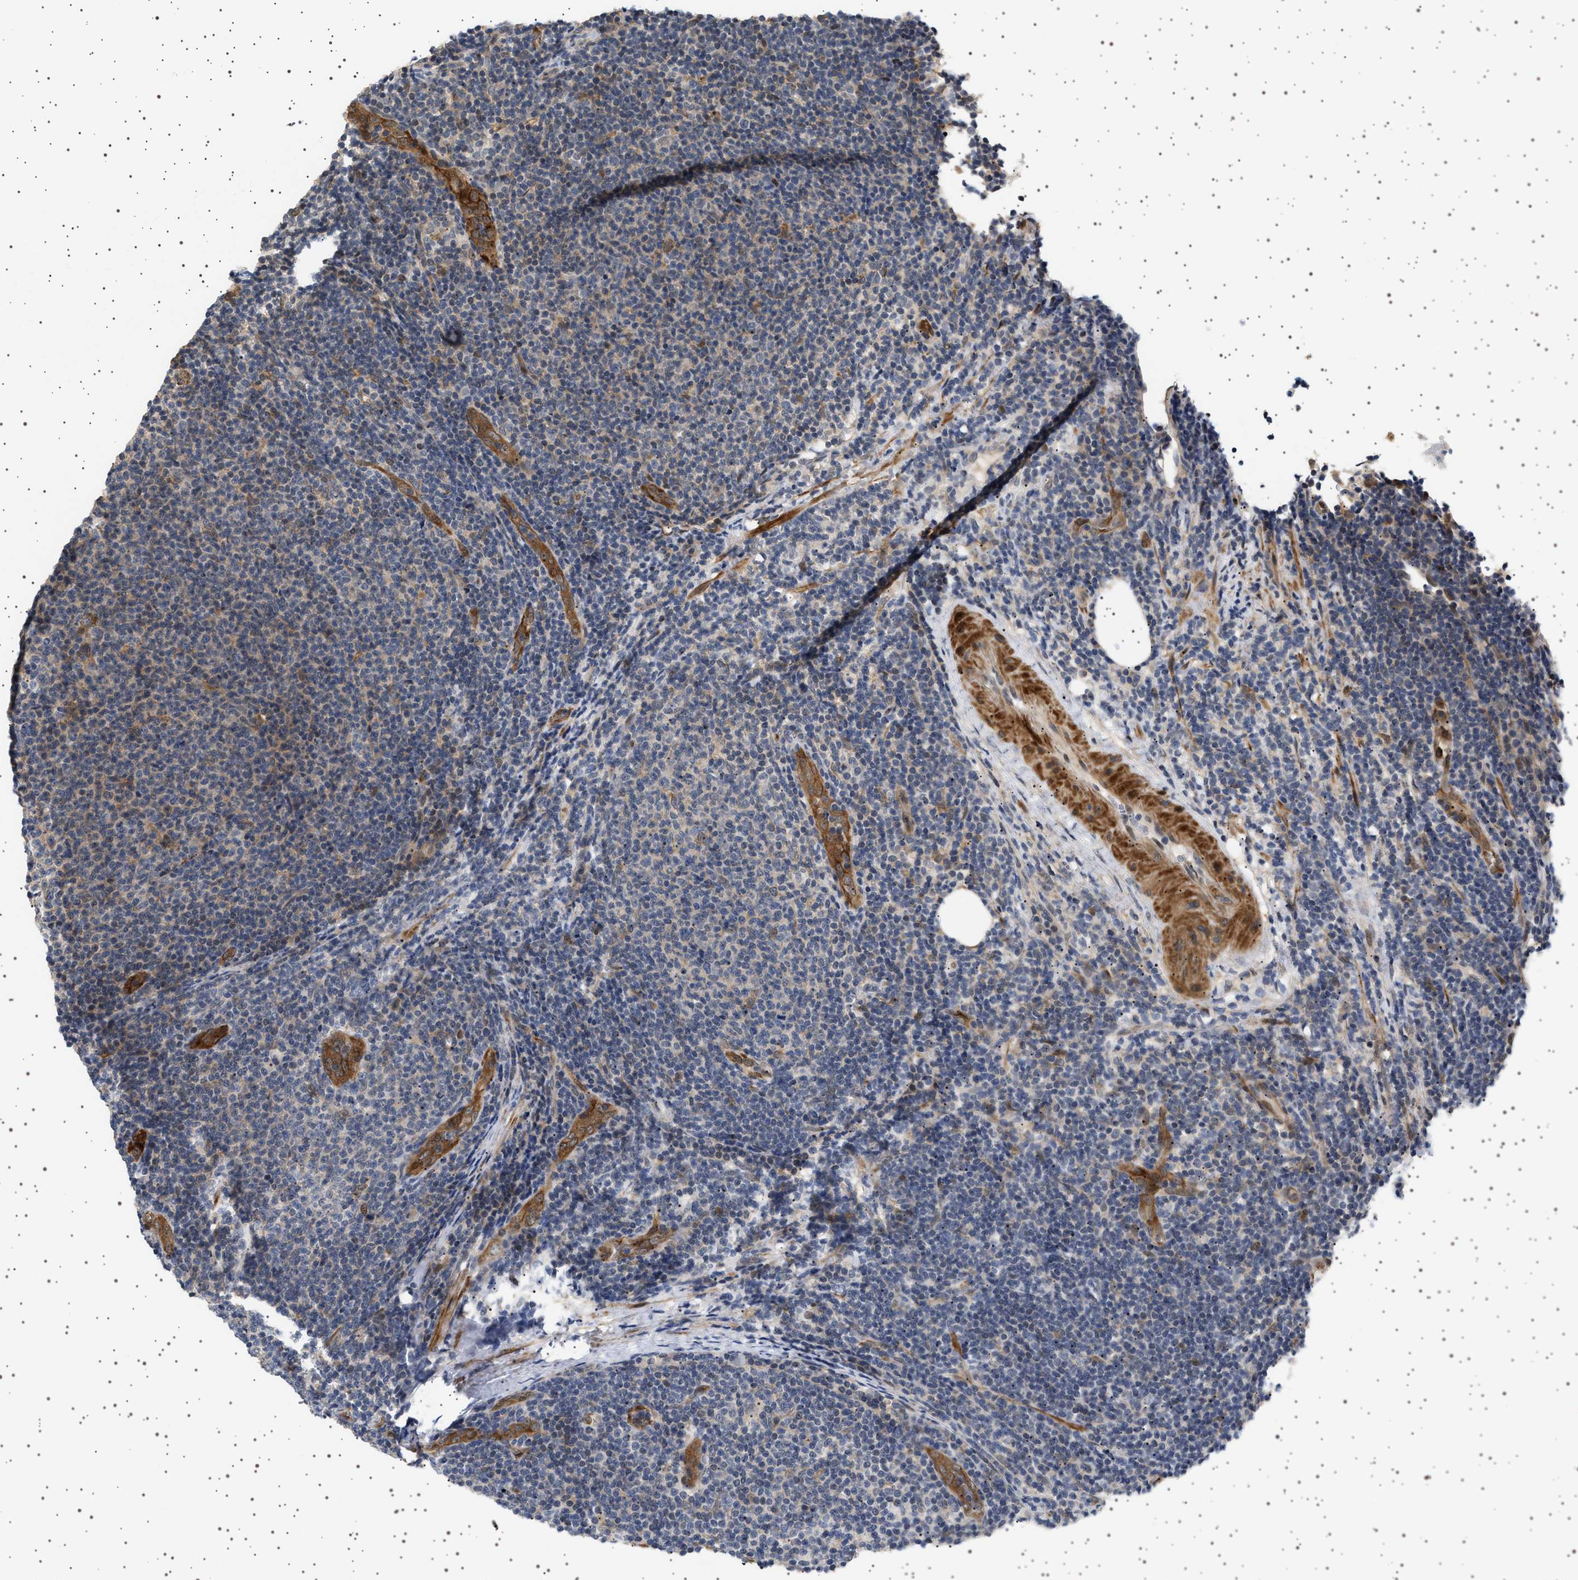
{"staining": {"intensity": "weak", "quantity": "<25%", "location": "cytoplasmic/membranous"}, "tissue": "lymphoma", "cell_type": "Tumor cells", "image_type": "cancer", "snomed": [{"axis": "morphology", "description": "Malignant lymphoma, non-Hodgkin's type, Low grade"}, {"axis": "topography", "description": "Lymph node"}], "caption": "Immunohistochemical staining of human low-grade malignant lymphoma, non-Hodgkin's type exhibits no significant positivity in tumor cells. (IHC, brightfield microscopy, high magnification).", "gene": "BAG3", "patient": {"sex": "male", "age": 66}}